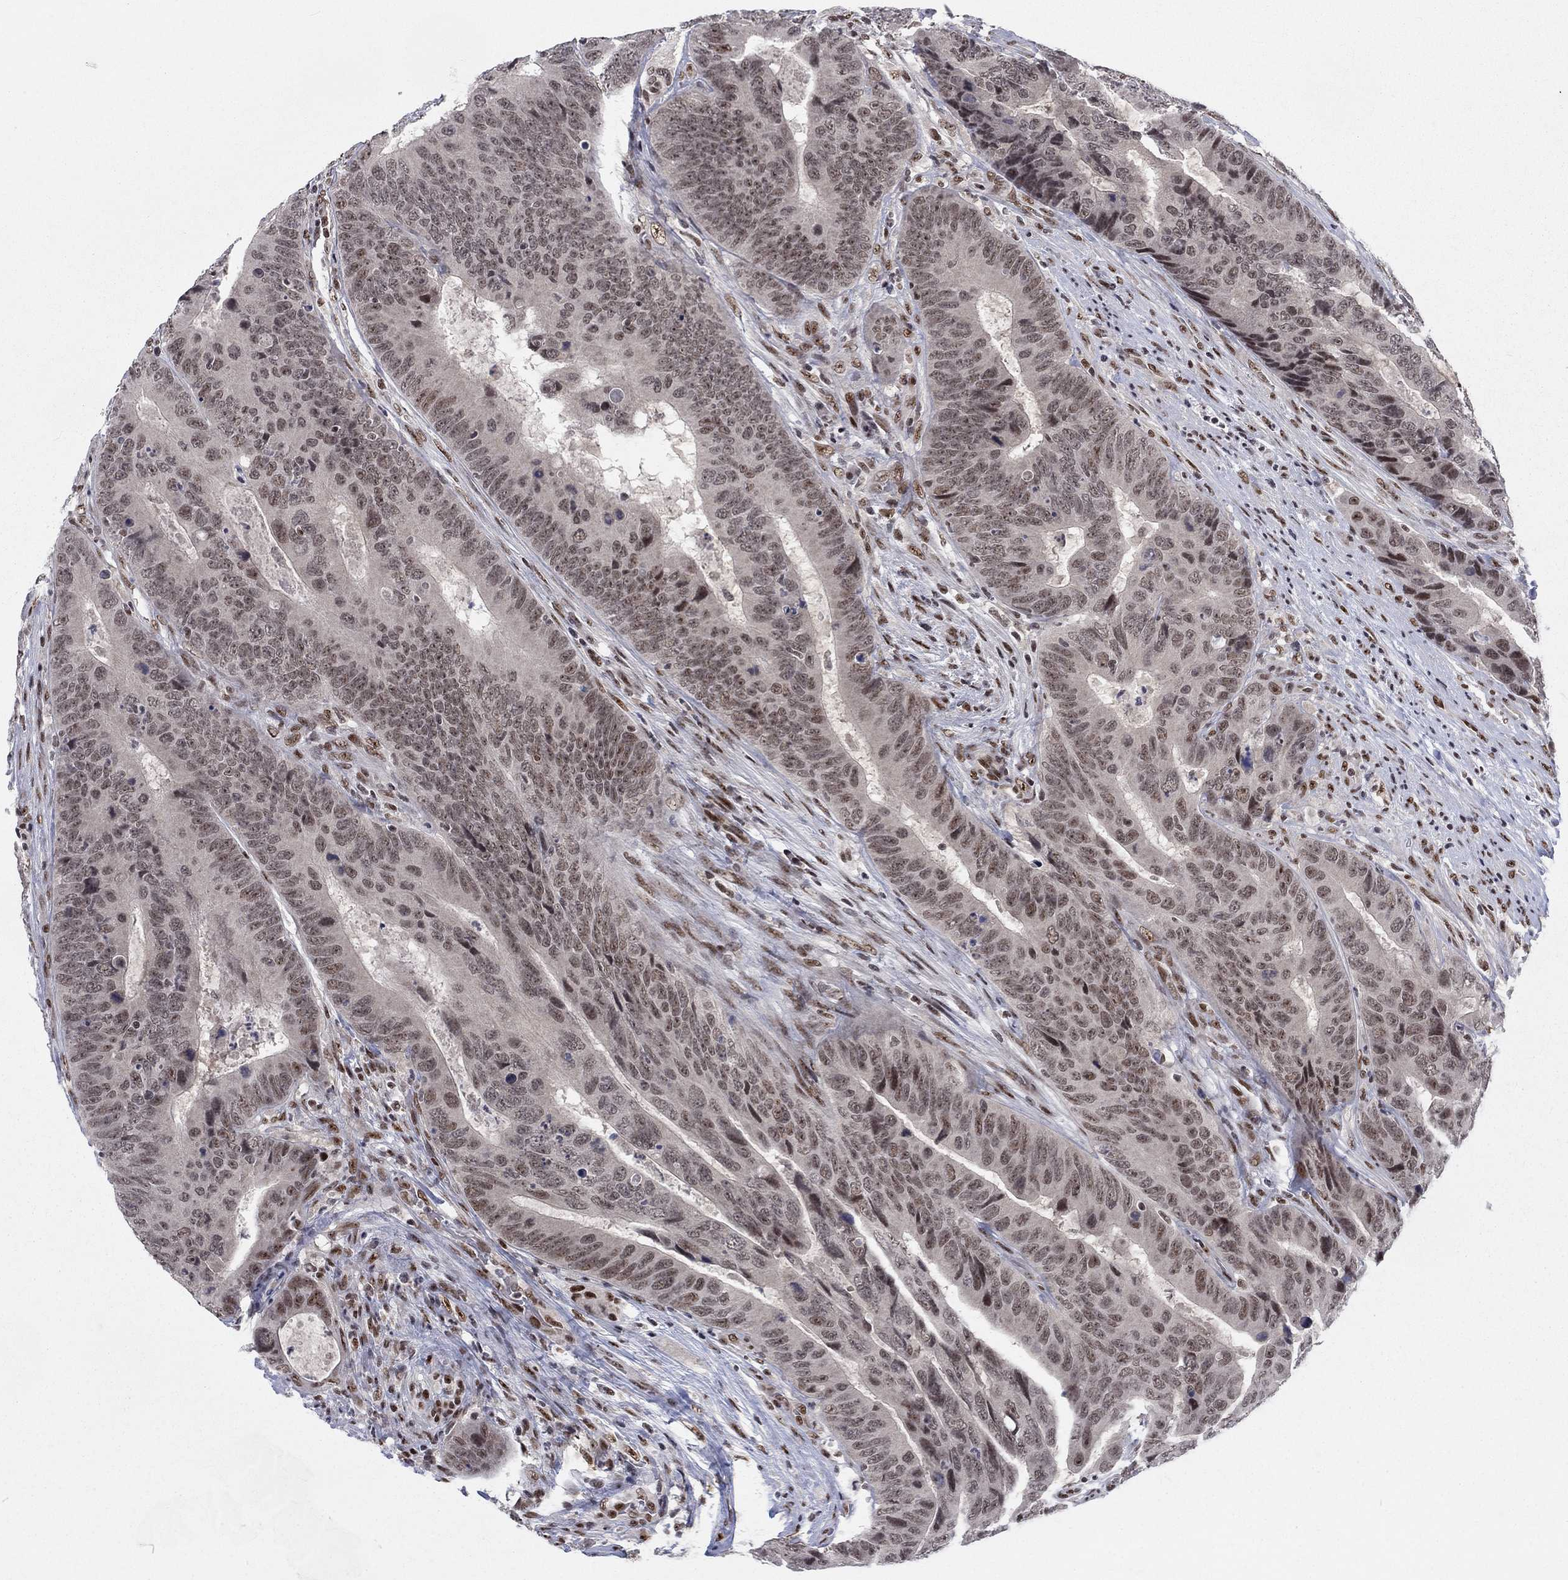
{"staining": {"intensity": "strong", "quantity": "<25%", "location": "nuclear"}, "tissue": "colorectal cancer", "cell_type": "Tumor cells", "image_type": "cancer", "snomed": [{"axis": "morphology", "description": "Adenocarcinoma, NOS"}, {"axis": "topography", "description": "Colon"}], "caption": "The photomicrograph displays a brown stain indicating the presence of a protein in the nuclear of tumor cells in colorectal cancer (adenocarcinoma). (Brightfield microscopy of DAB IHC at high magnification).", "gene": "FYTTD1", "patient": {"sex": "female", "age": 56}}